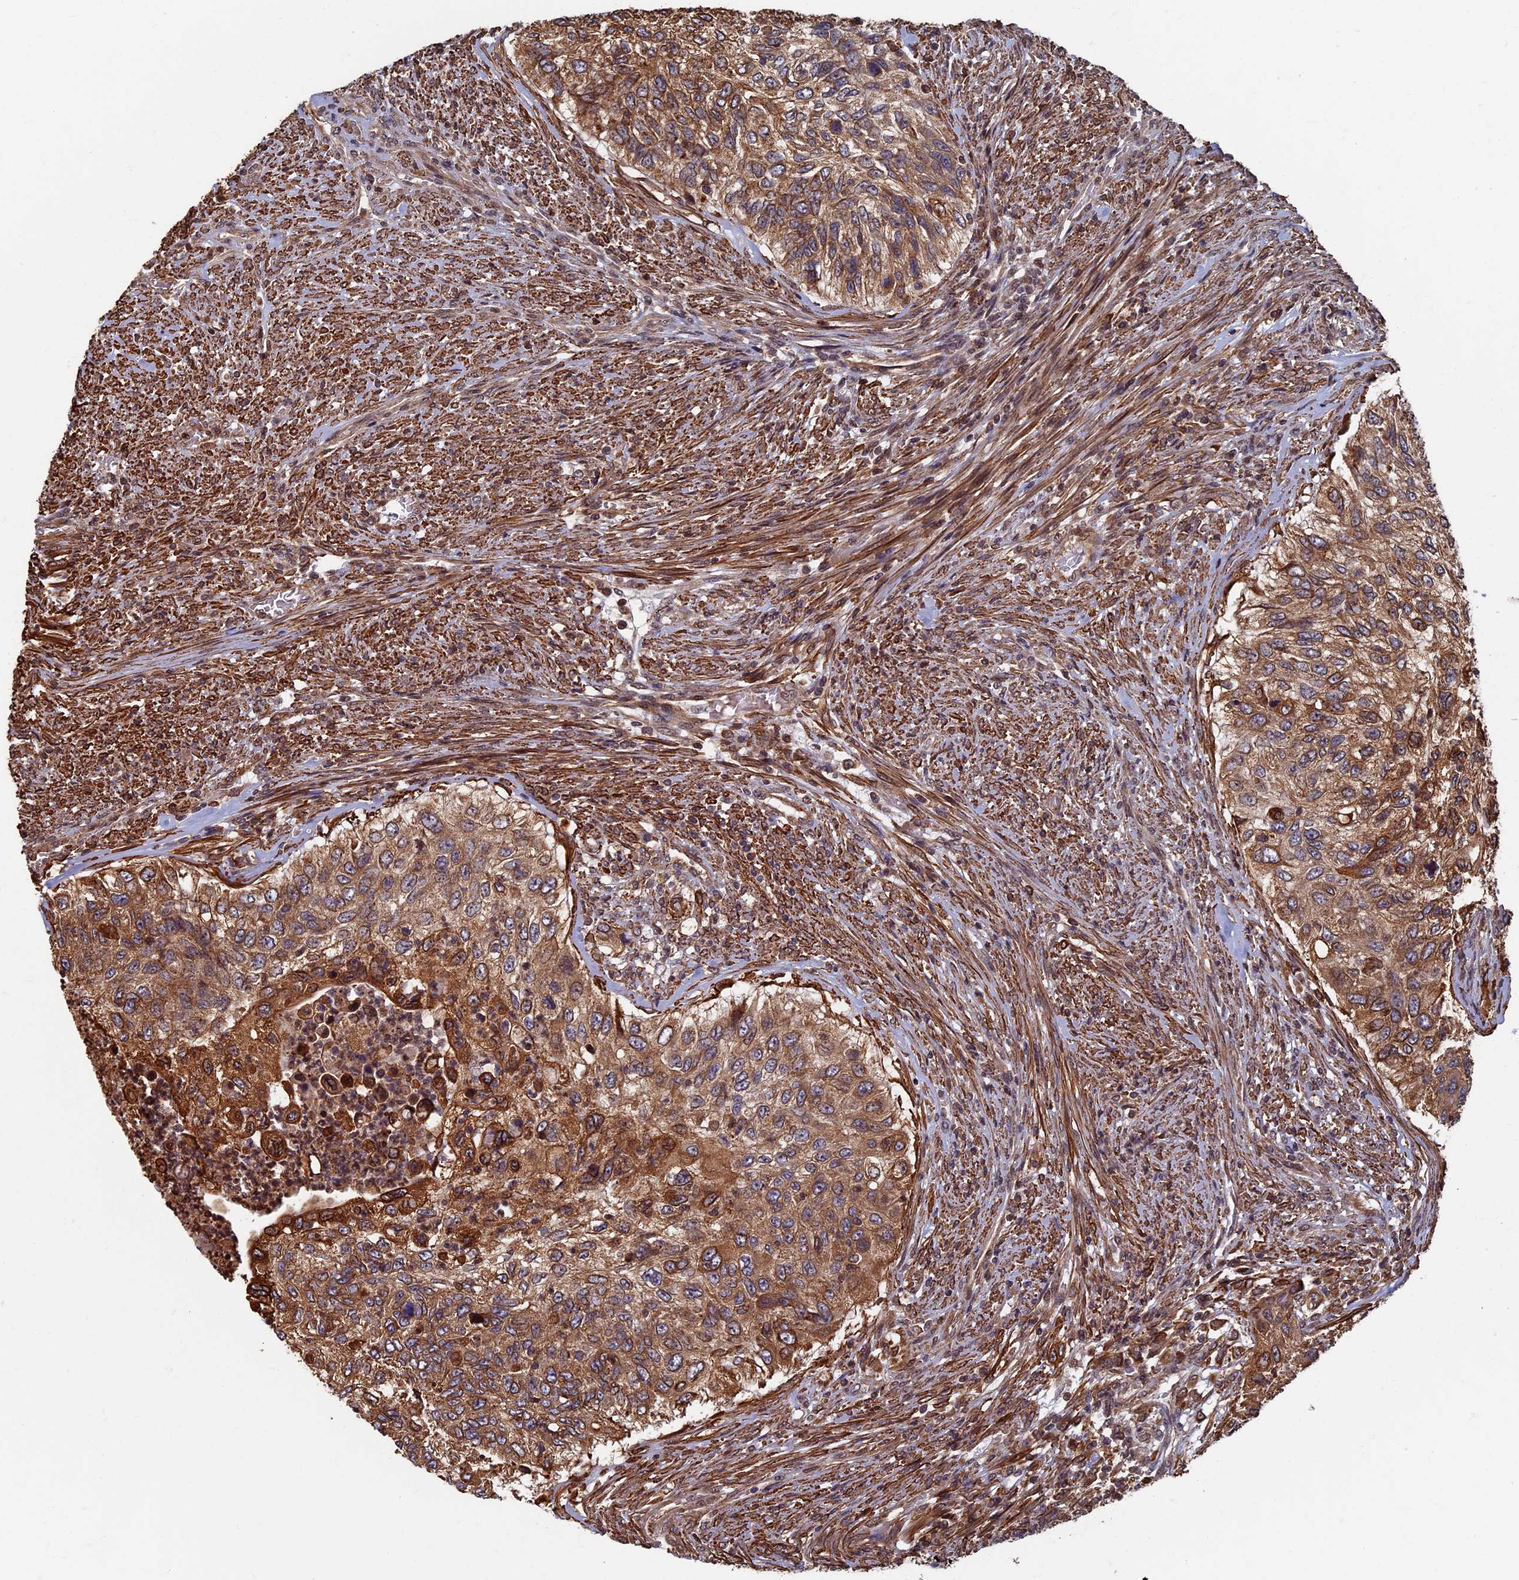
{"staining": {"intensity": "moderate", "quantity": ">75%", "location": "cytoplasmic/membranous"}, "tissue": "urothelial cancer", "cell_type": "Tumor cells", "image_type": "cancer", "snomed": [{"axis": "morphology", "description": "Urothelial carcinoma, High grade"}, {"axis": "topography", "description": "Urinary bladder"}], "caption": "DAB (3,3'-diaminobenzidine) immunohistochemical staining of human urothelial cancer exhibits moderate cytoplasmic/membranous protein staining in about >75% of tumor cells.", "gene": "CTDP1", "patient": {"sex": "female", "age": 60}}